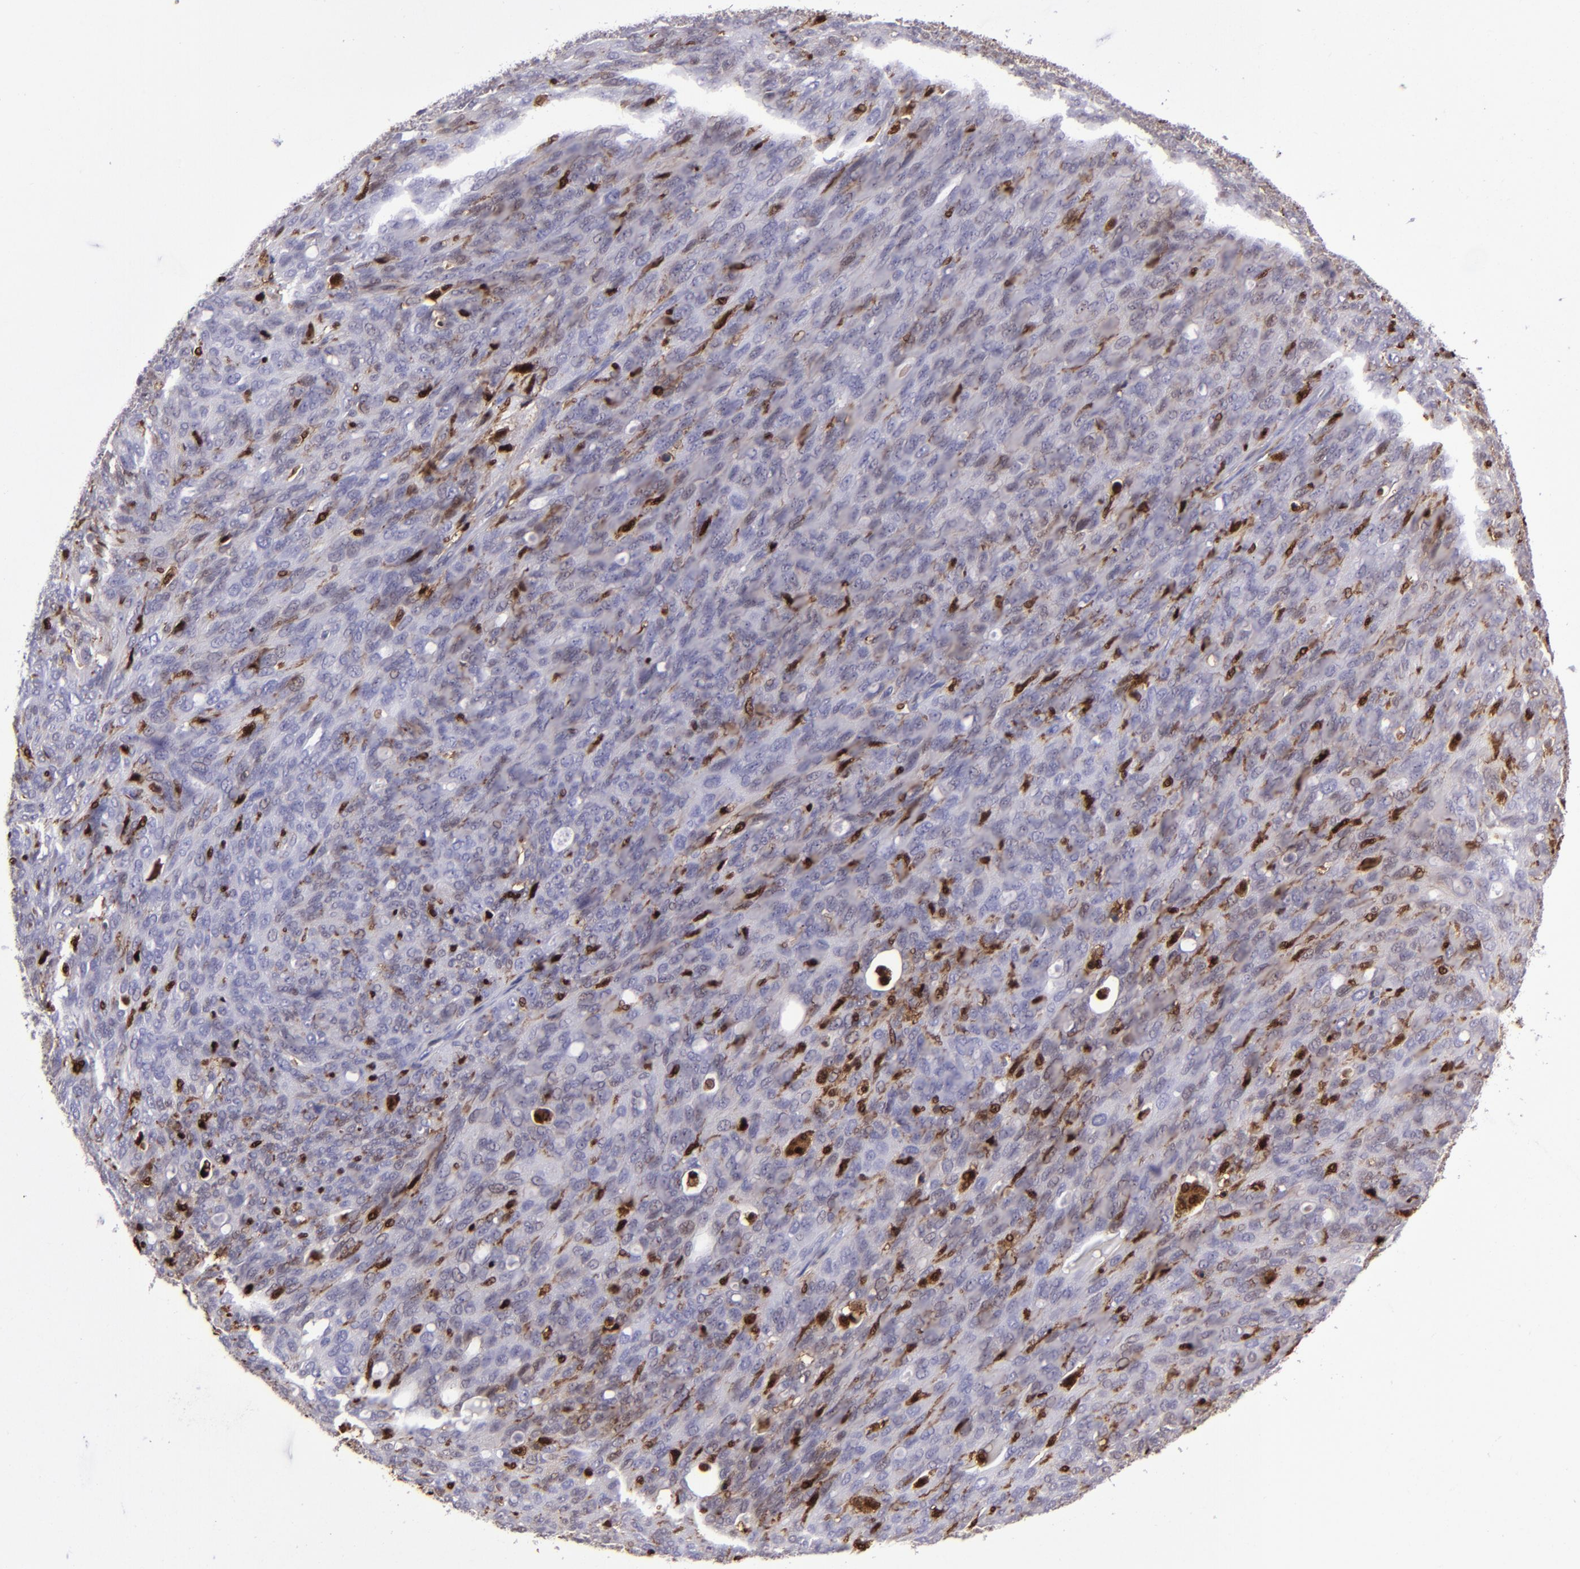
{"staining": {"intensity": "weak", "quantity": "<25%", "location": "cytoplasmic/membranous,nuclear"}, "tissue": "ovarian cancer", "cell_type": "Tumor cells", "image_type": "cancer", "snomed": [{"axis": "morphology", "description": "Carcinoma, endometroid"}, {"axis": "topography", "description": "Ovary"}], "caption": "An IHC histopathology image of ovarian cancer (endometroid carcinoma) is shown. There is no staining in tumor cells of ovarian cancer (endometroid carcinoma).", "gene": "TYMP", "patient": {"sex": "female", "age": 60}}